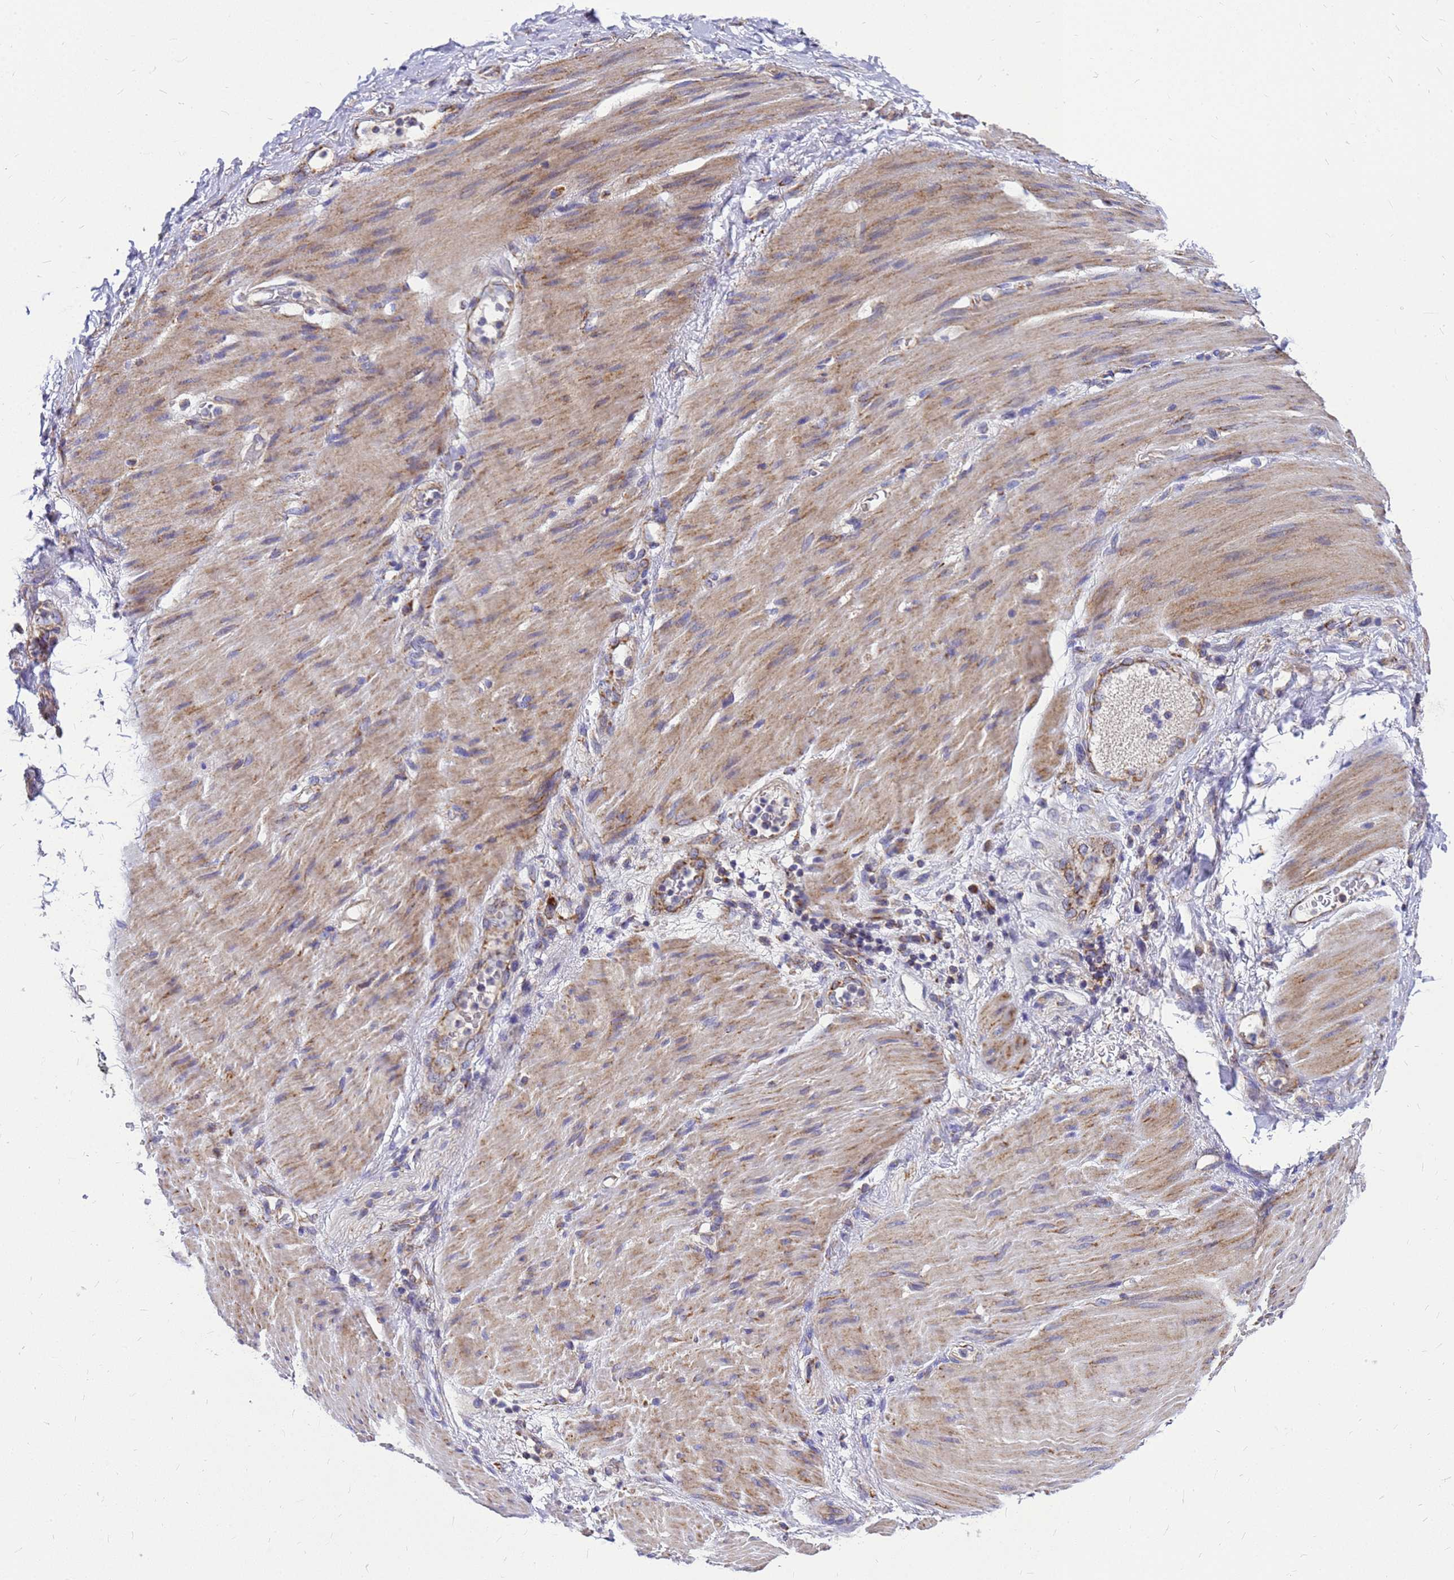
{"staining": {"intensity": "moderate", "quantity": "<25%", "location": "cytoplasmic/membranous"}, "tissue": "stomach cancer", "cell_type": "Tumor cells", "image_type": "cancer", "snomed": [{"axis": "morphology", "description": "Adenocarcinoma, NOS"}, {"axis": "topography", "description": "Stomach"}], "caption": "An immunohistochemistry image of tumor tissue is shown. Protein staining in brown labels moderate cytoplasmic/membranous positivity in adenocarcinoma (stomach) within tumor cells.", "gene": "CMC4", "patient": {"sex": "female", "age": 73}}